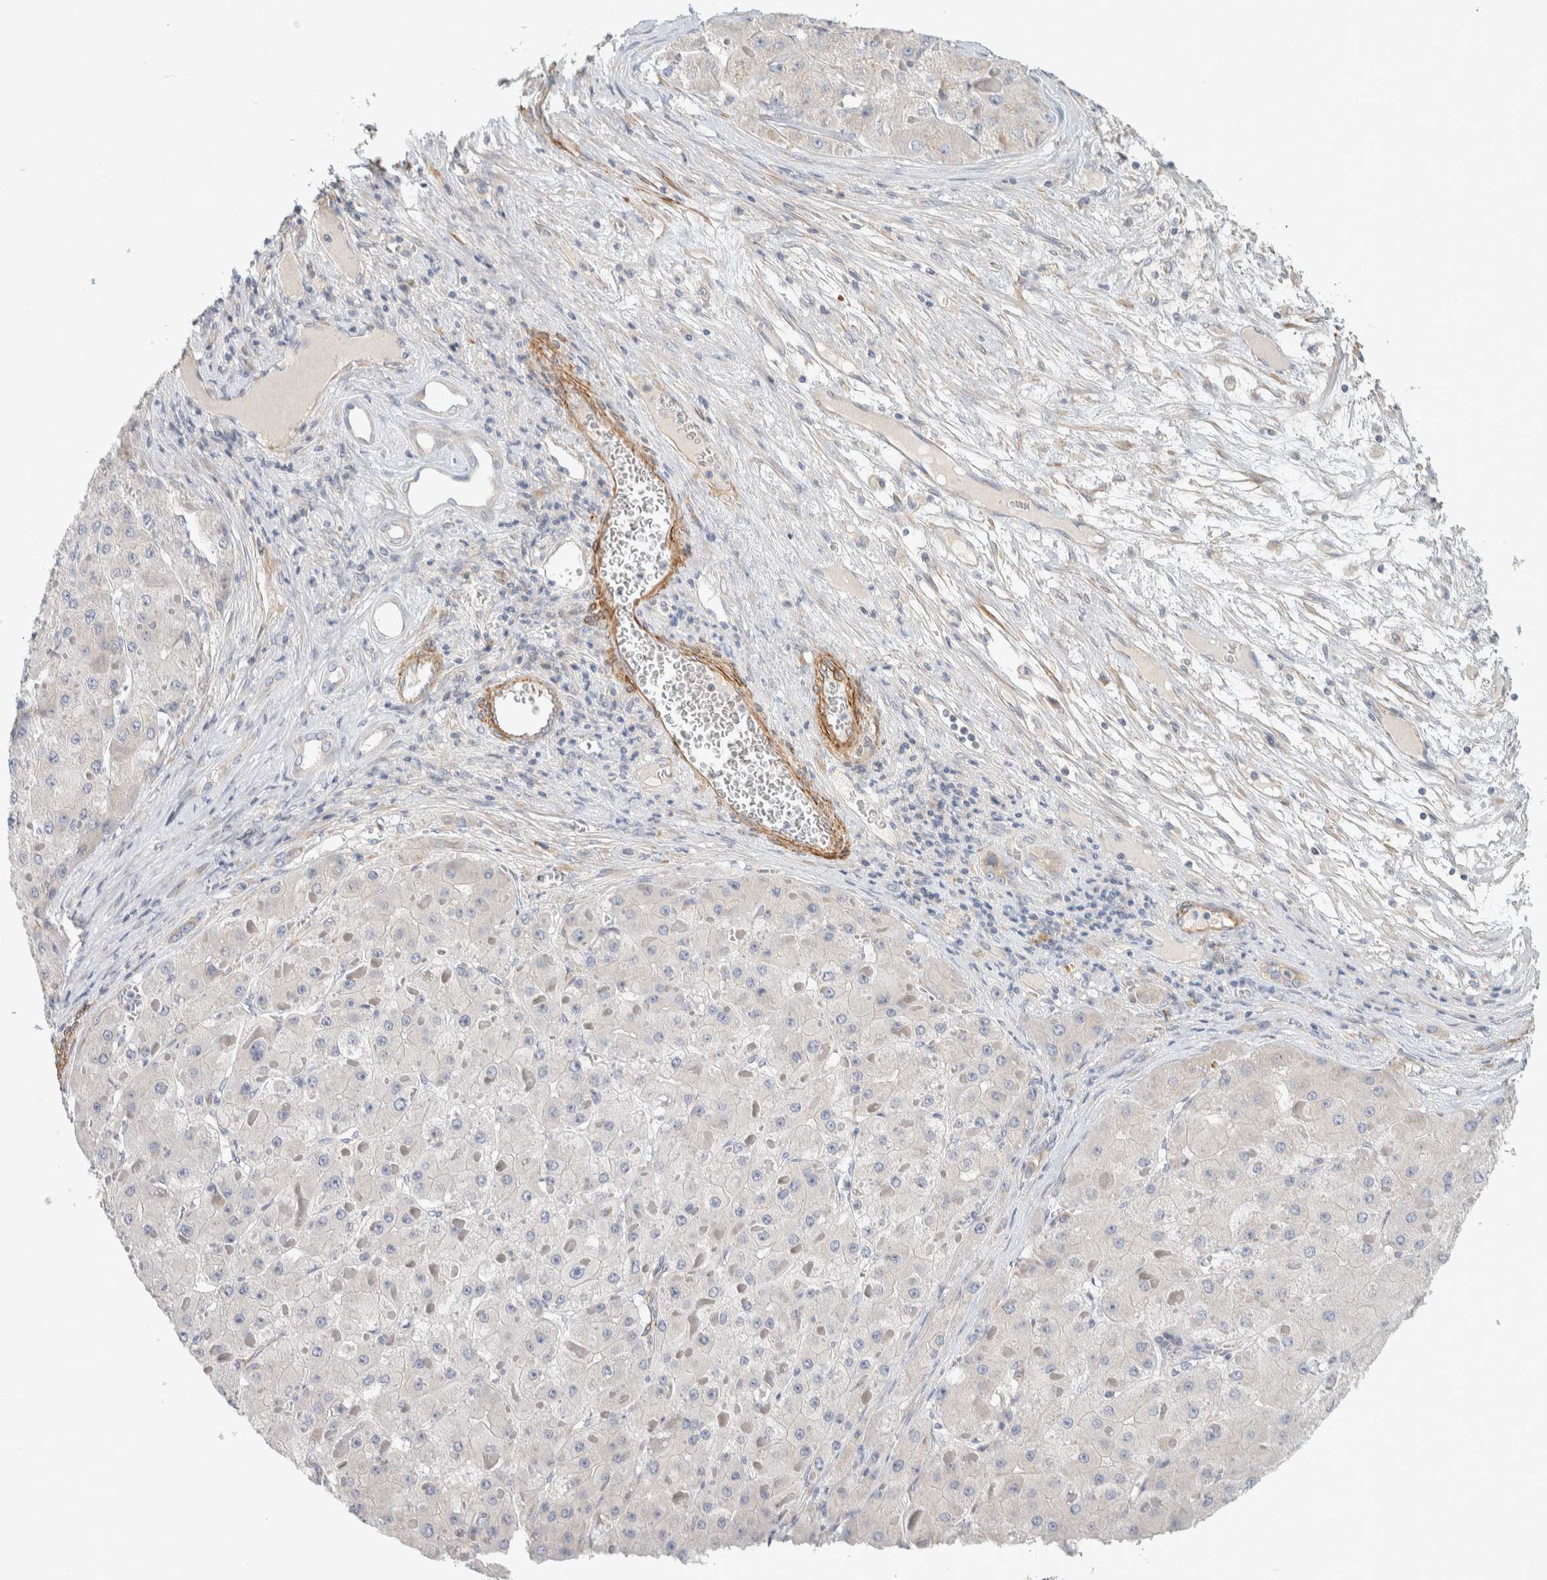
{"staining": {"intensity": "negative", "quantity": "none", "location": "none"}, "tissue": "liver cancer", "cell_type": "Tumor cells", "image_type": "cancer", "snomed": [{"axis": "morphology", "description": "Carcinoma, Hepatocellular, NOS"}, {"axis": "topography", "description": "Liver"}], "caption": "IHC micrograph of human liver hepatocellular carcinoma stained for a protein (brown), which displays no expression in tumor cells.", "gene": "CDR2", "patient": {"sex": "female", "age": 73}}